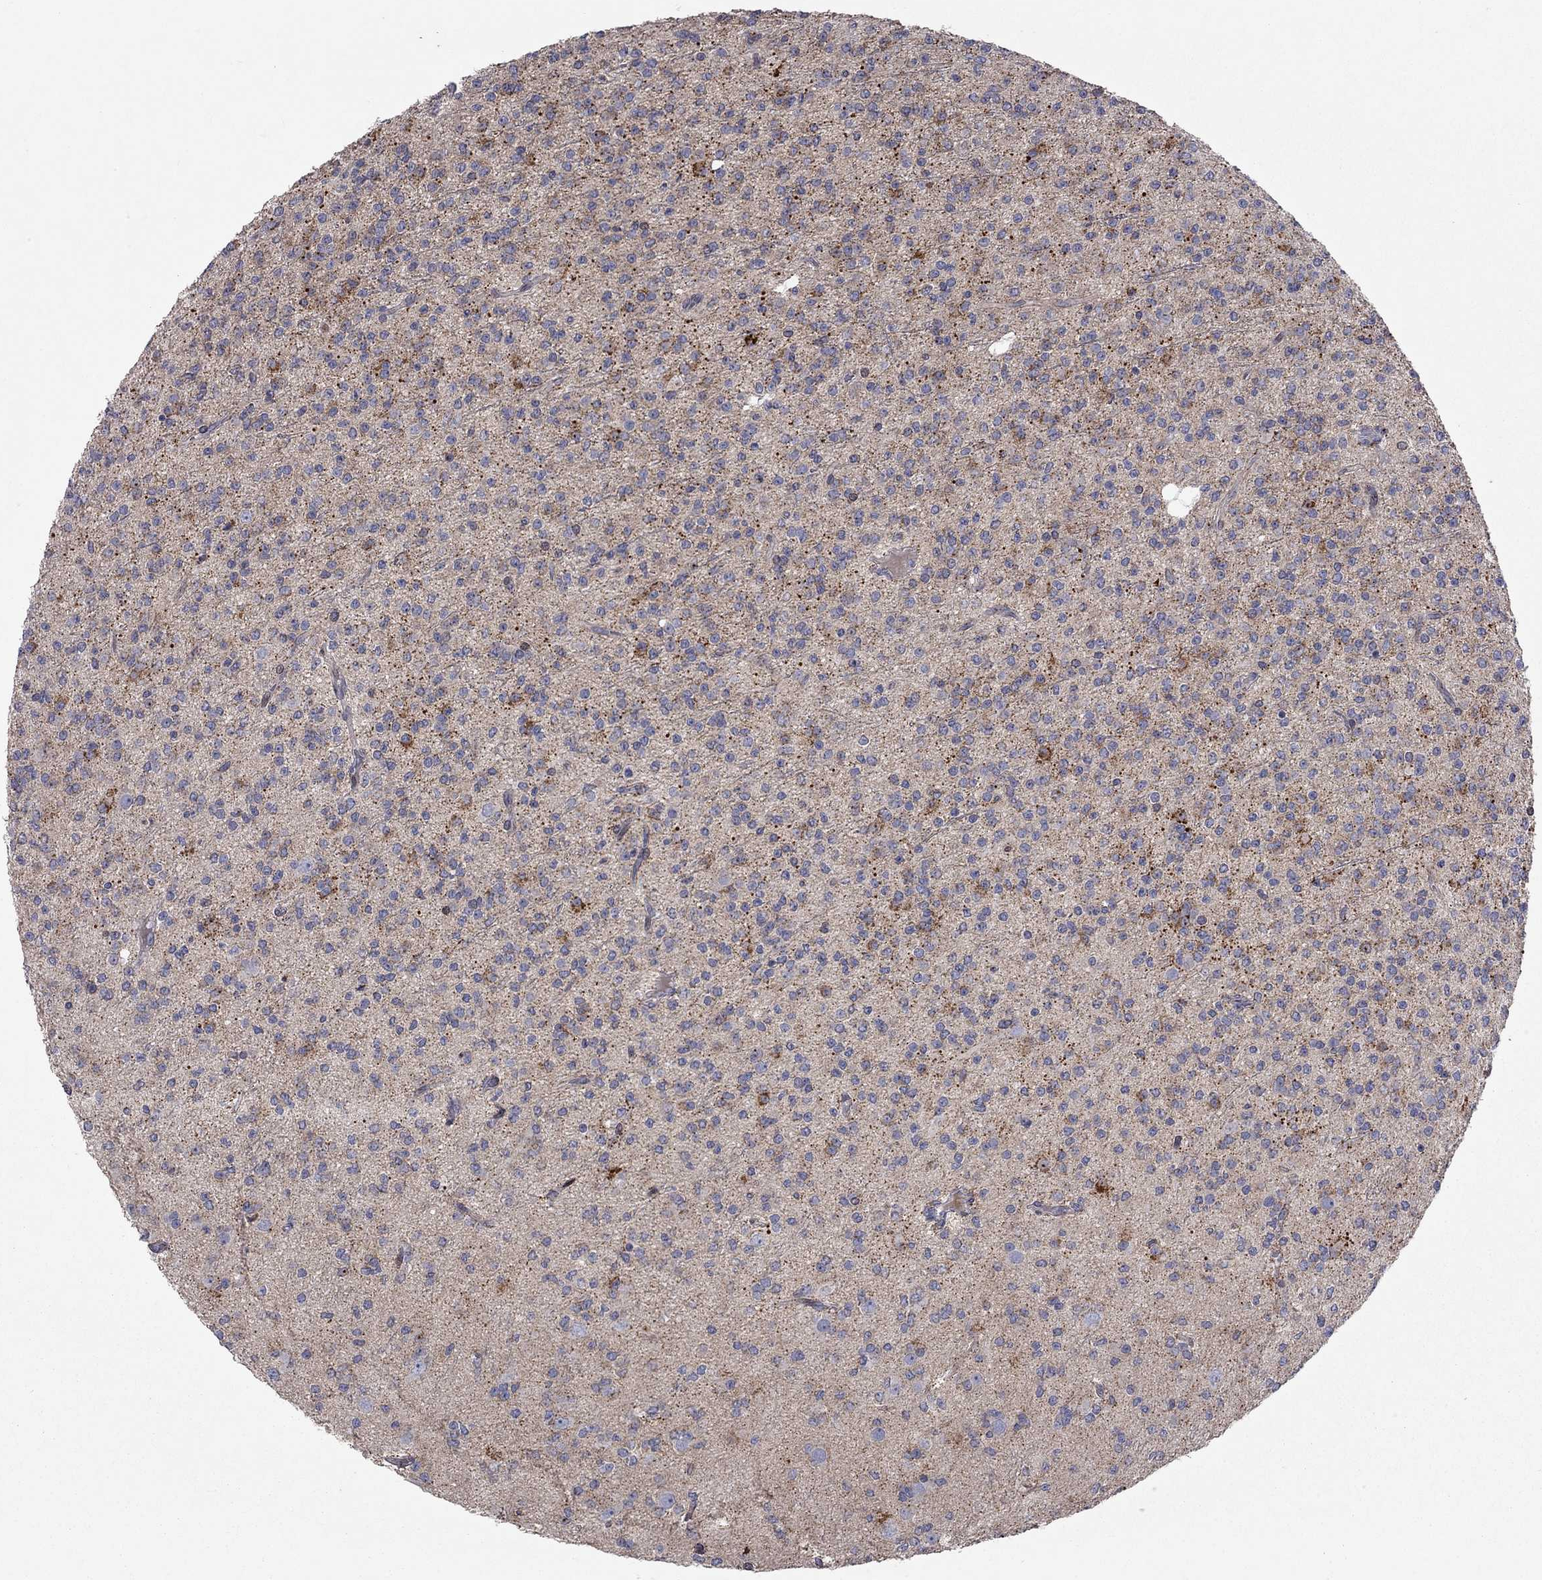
{"staining": {"intensity": "strong", "quantity": "<25%", "location": "cytoplasmic/membranous"}, "tissue": "glioma", "cell_type": "Tumor cells", "image_type": "cancer", "snomed": [{"axis": "morphology", "description": "Glioma, malignant, Low grade"}, {"axis": "topography", "description": "Brain"}], "caption": "Protein staining reveals strong cytoplasmic/membranous positivity in approximately <25% of tumor cells in glioma. Using DAB (brown) and hematoxylin (blue) stains, captured at high magnification using brightfield microscopy.", "gene": "ERN2", "patient": {"sex": "male", "age": 27}}